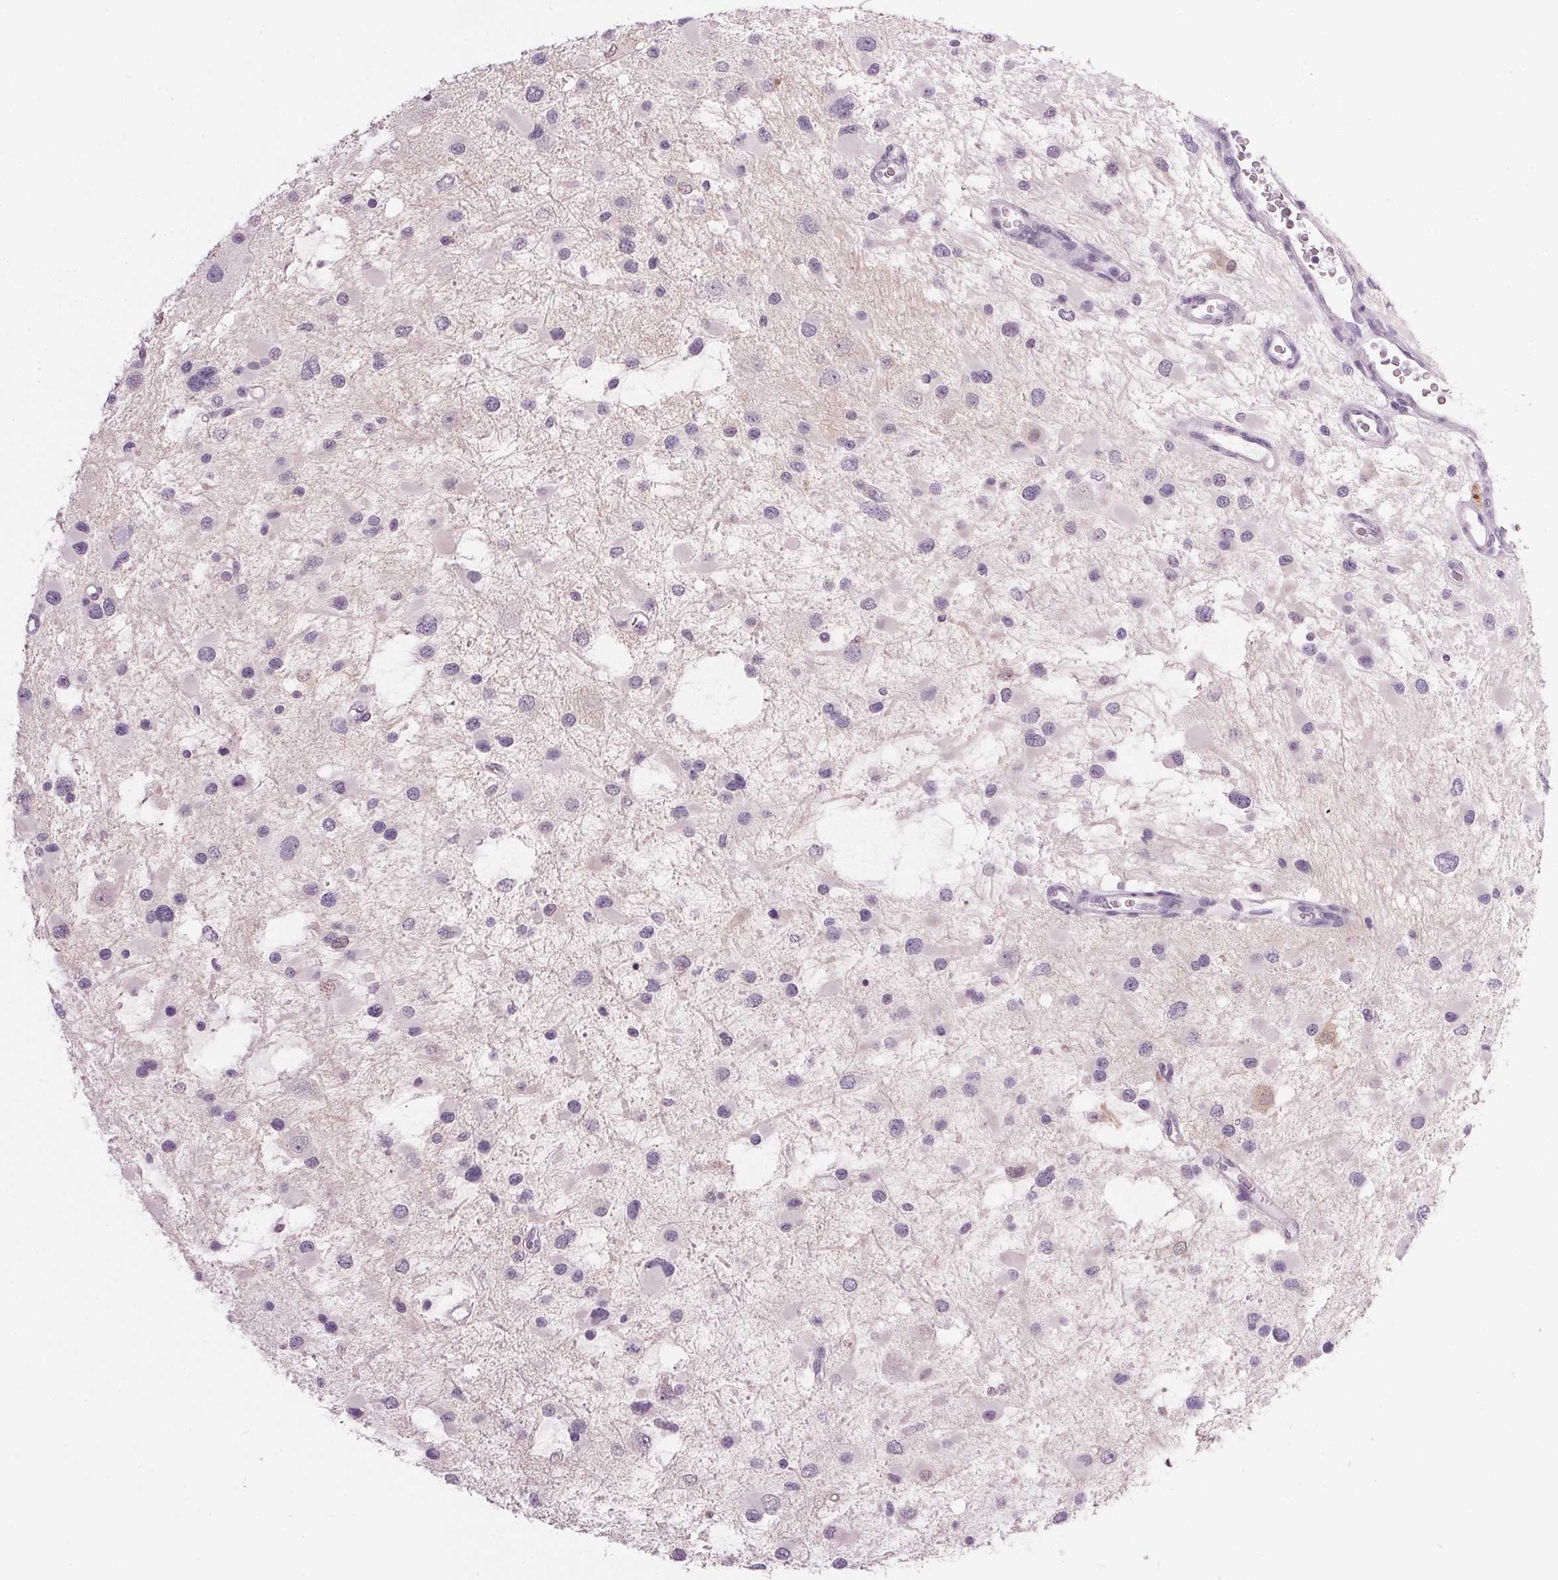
{"staining": {"intensity": "negative", "quantity": "none", "location": "none"}, "tissue": "glioma", "cell_type": "Tumor cells", "image_type": "cancer", "snomed": [{"axis": "morphology", "description": "Glioma, malignant, Low grade"}, {"axis": "topography", "description": "Brain"}], "caption": "The immunohistochemistry (IHC) micrograph has no significant positivity in tumor cells of glioma tissue. (IHC, brightfield microscopy, high magnification).", "gene": "PPP1R1A", "patient": {"sex": "female", "age": 32}}